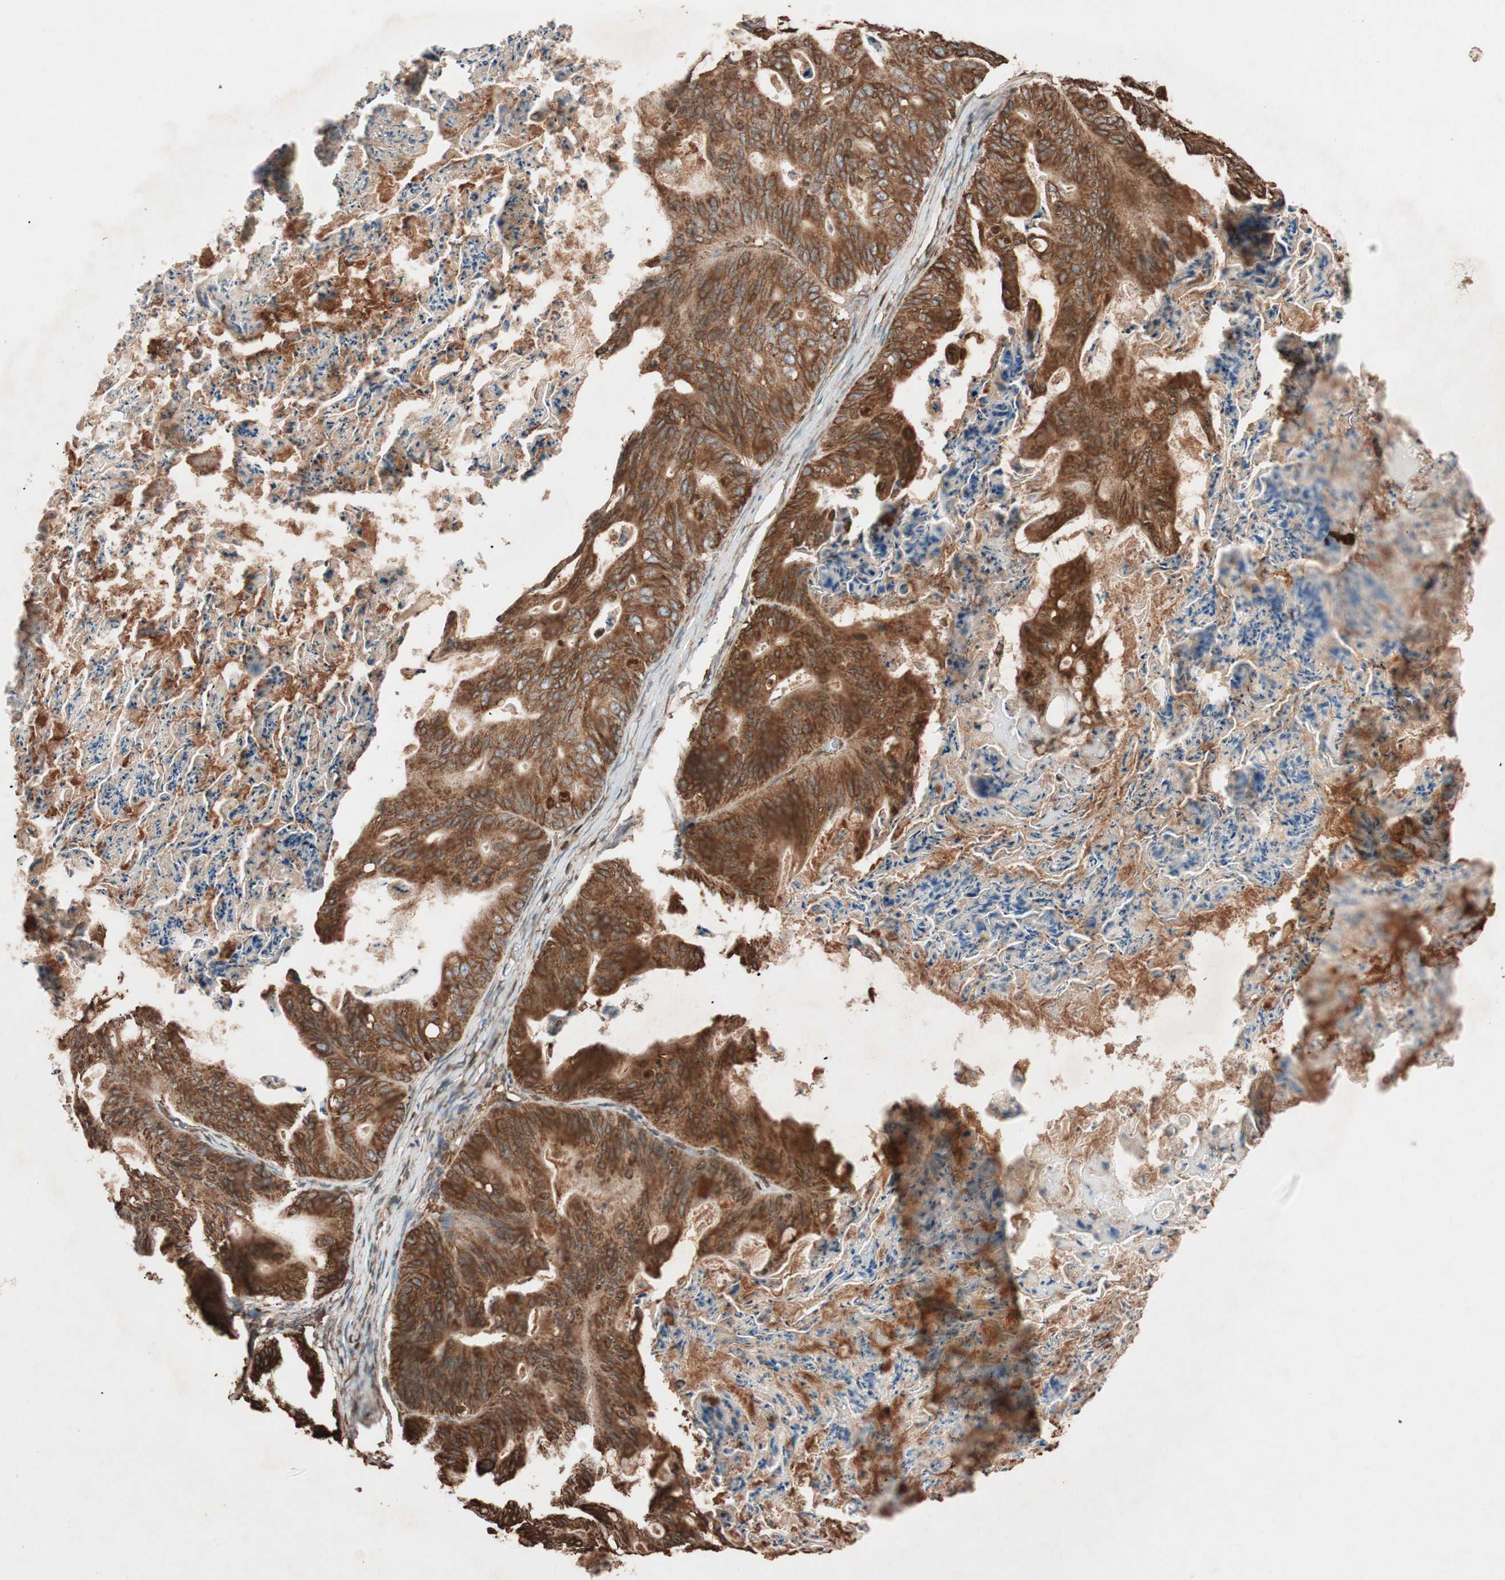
{"staining": {"intensity": "strong", "quantity": ">75%", "location": "cytoplasmic/membranous"}, "tissue": "ovarian cancer", "cell_type": "Tumor cells", "image_type": "cancer", "snomed": [{"axis": "morphology", "description": "Cystadenocarcinoma, mucinous, NOS"}, {"axis": "topography", "description": "Ovary"}], "caption": "Mucinous cystadenocarcinoma (ovarian) stained for a protein (brown) exhibits strong cytoplasmic/membranous positive positivity in about >75% of tumor cells.", "gene": "VEGFA", "patient": {"sex": "female", "age": 36}}